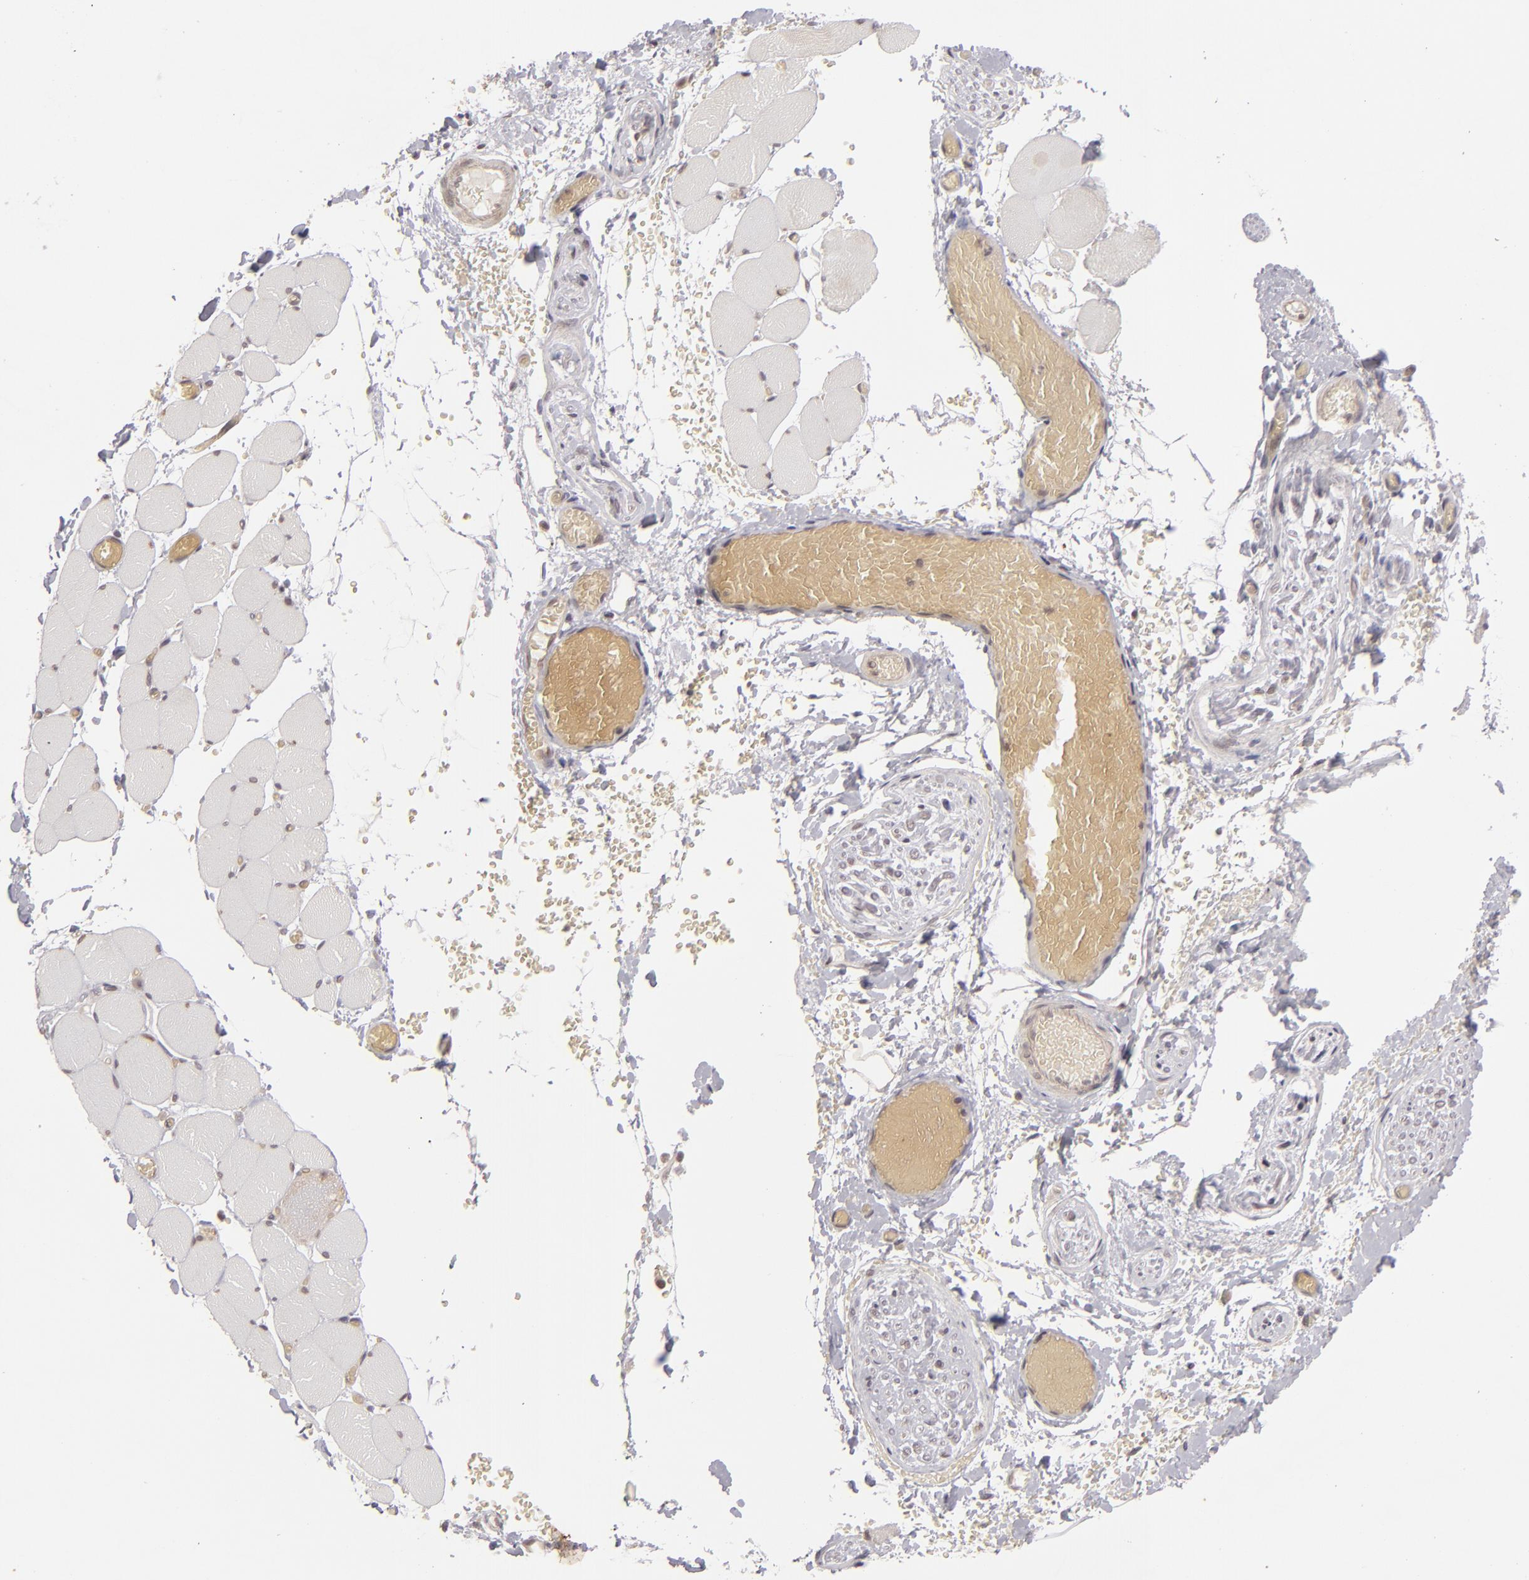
{"staining": {"intensity": "weak", "quantity": "<25%", "location": "cytoplasmic/membranous"}, "tissue": "skeletal muscle", "cell_type": "Myocytes", "image_type": "normal", "snomed": [{"axis": "morphology", "description": "Normal tissue, NOS"}, {"axis": "topography", "description": "Skeletal muscle"}, {"axis": "topography", "description": "Soft tissue"}], "caption": "This image is of unremarkable skeletal muscle stained with immunohistochemistry (IHC) to label a protein in brown with the nuclei are counter-stained blue. There is no expression in myocytes. The staining is performed using DAB (3,3'-diaminobenzidine) brown chromogen with nuclei counter-stained in using hematoxylin.", "gene": "DFFA", "patient": {"sex": "female", "age": 58}}